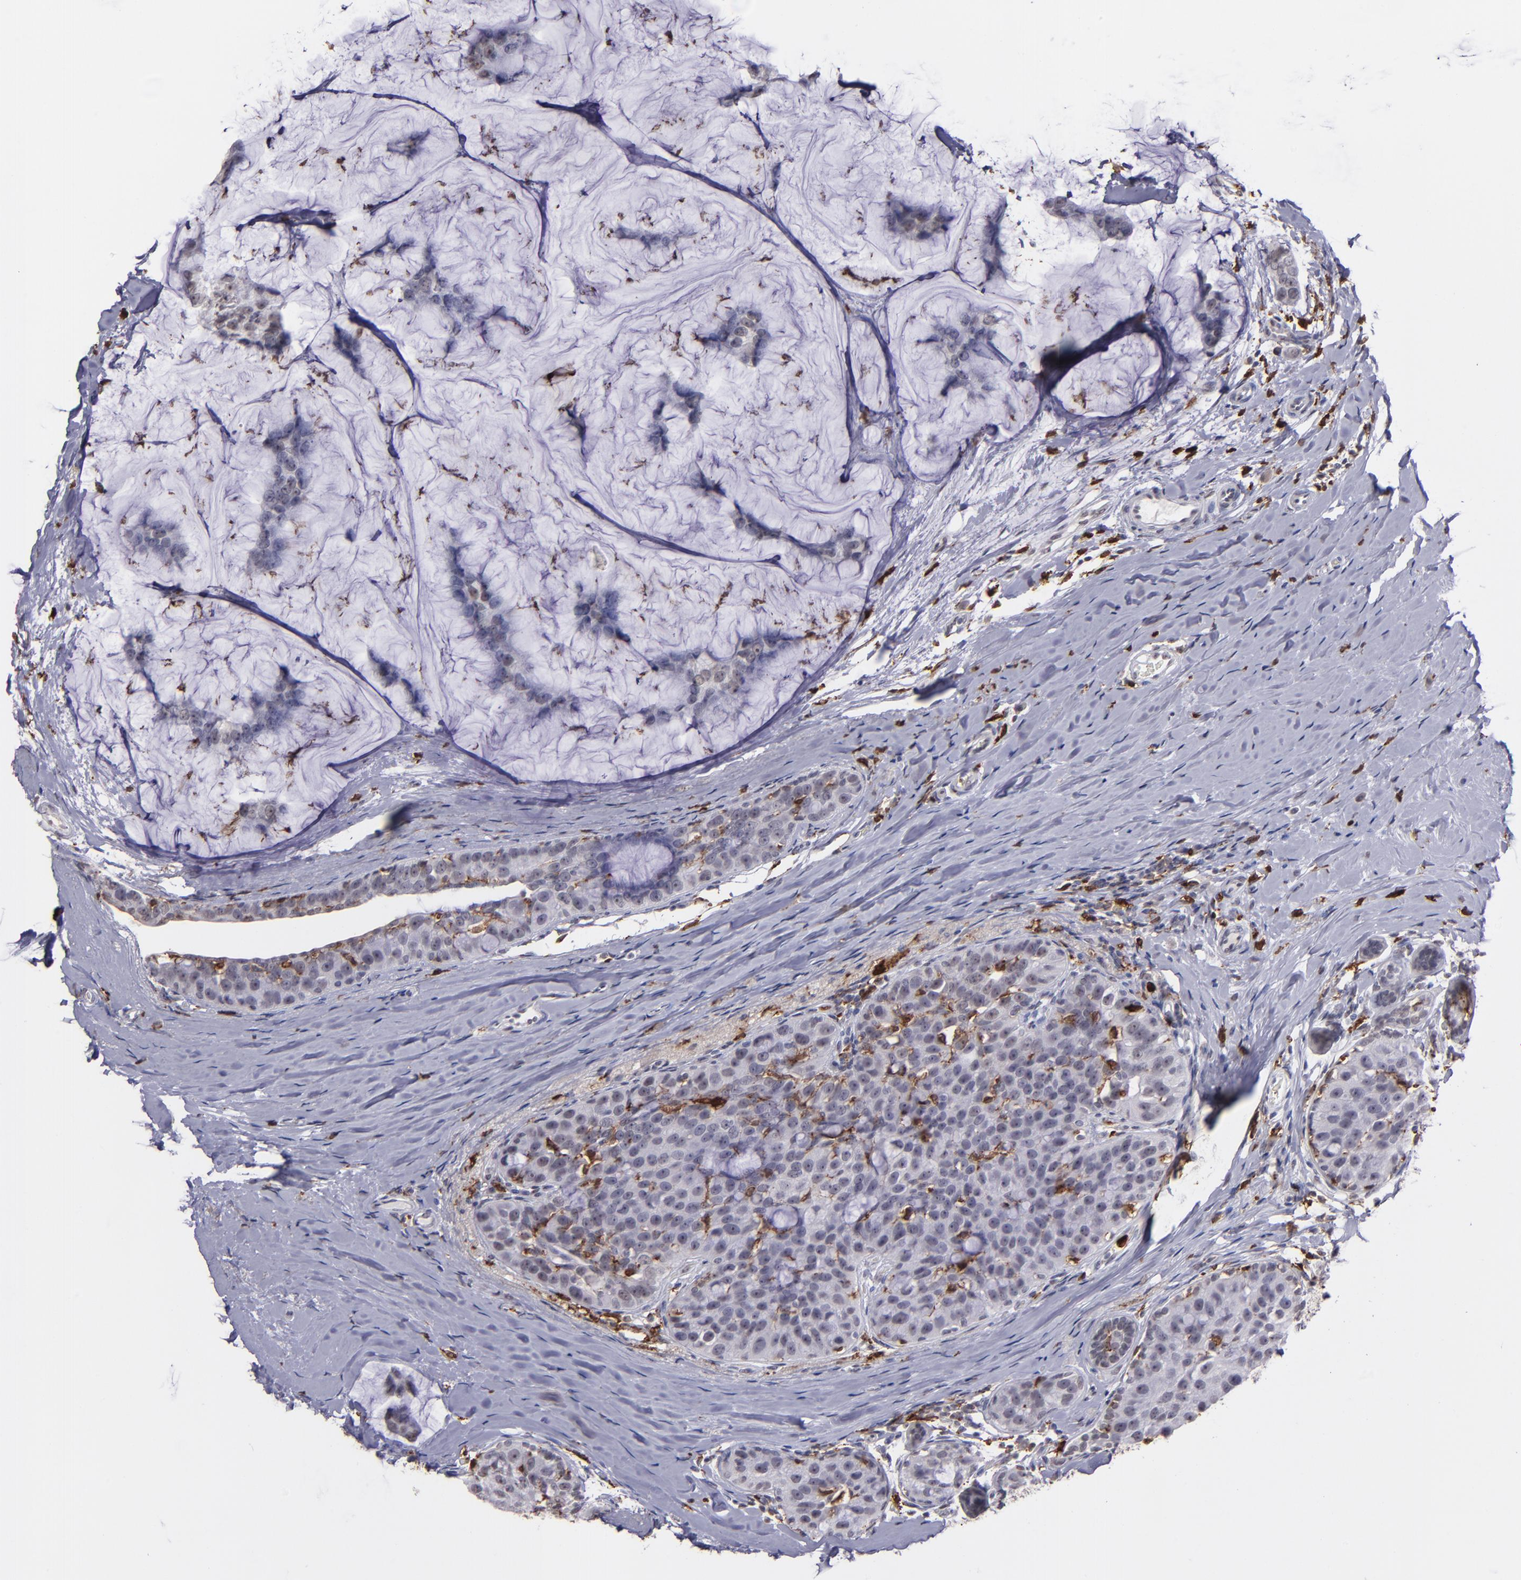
{"staining": {"intensity": "negative", "quantity": "none", "location": "none"}, "tissue": "breast cancer", "cell_type": "Tumor cells", "image_type": "cancer", "snomed": [{"axis": "morphology", "description": "Normal tissue, NOS"}, {"axis": "morphology", "description": "Duct carcinoma"}, {"axis": "topography", "description": "Breast"}], "caption": "Micrograph shows no significant protein positivity in tumor cells of intraductal carcinoma (breast).", "gene": "NCF2", "patient": {"sex": "female", "age": 50}}